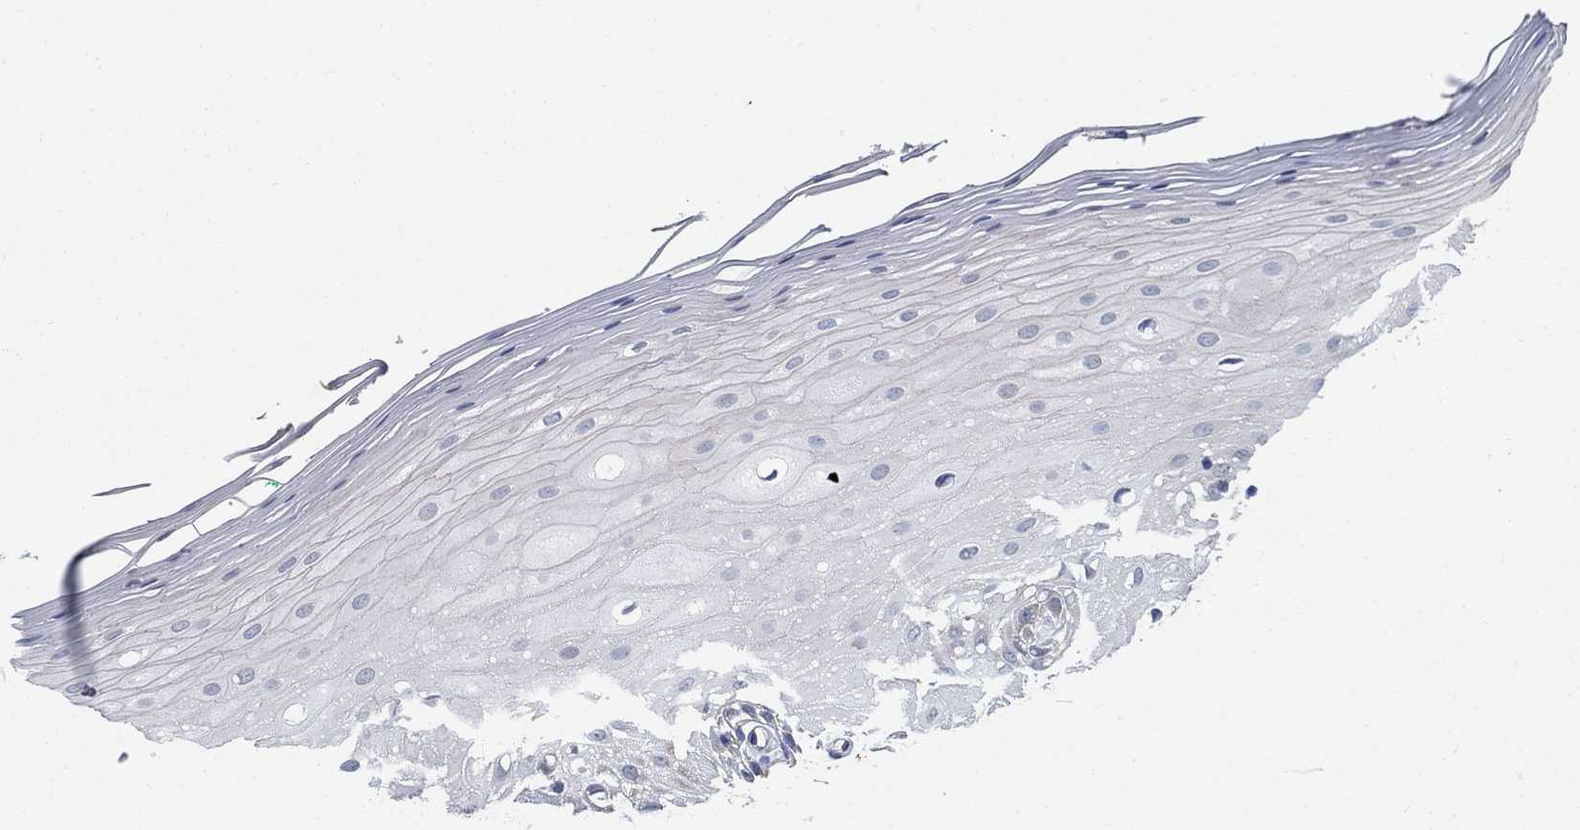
{"staining": {"intensity": "negative", "quantity": "none", "location": "none"}, "tissue": "oral mucosa", "cell_type": "Squamous epithelial cells", "image_type": "normal", "snomed": [{"axis": "morphology", "description": "Normal tissue, NOS"}, {"axis": "morphology", "description": "Squamous cell carcinoma, NOS"}, {"axis": "topography", "description": "Oral tissue"}, {"axis": "topography", "description": "Head-Neck"}], "caption": "The histopathology image exhibits no significant positivity in squamous epithelial cells of oral mucosa. (DAB (3,3'-diaminobenzidine) immunohistochemistry (IHC) with hematoxylin counter stain).", "gene": "C15orf39", "patient": {"sex": "female", "age": 75}}